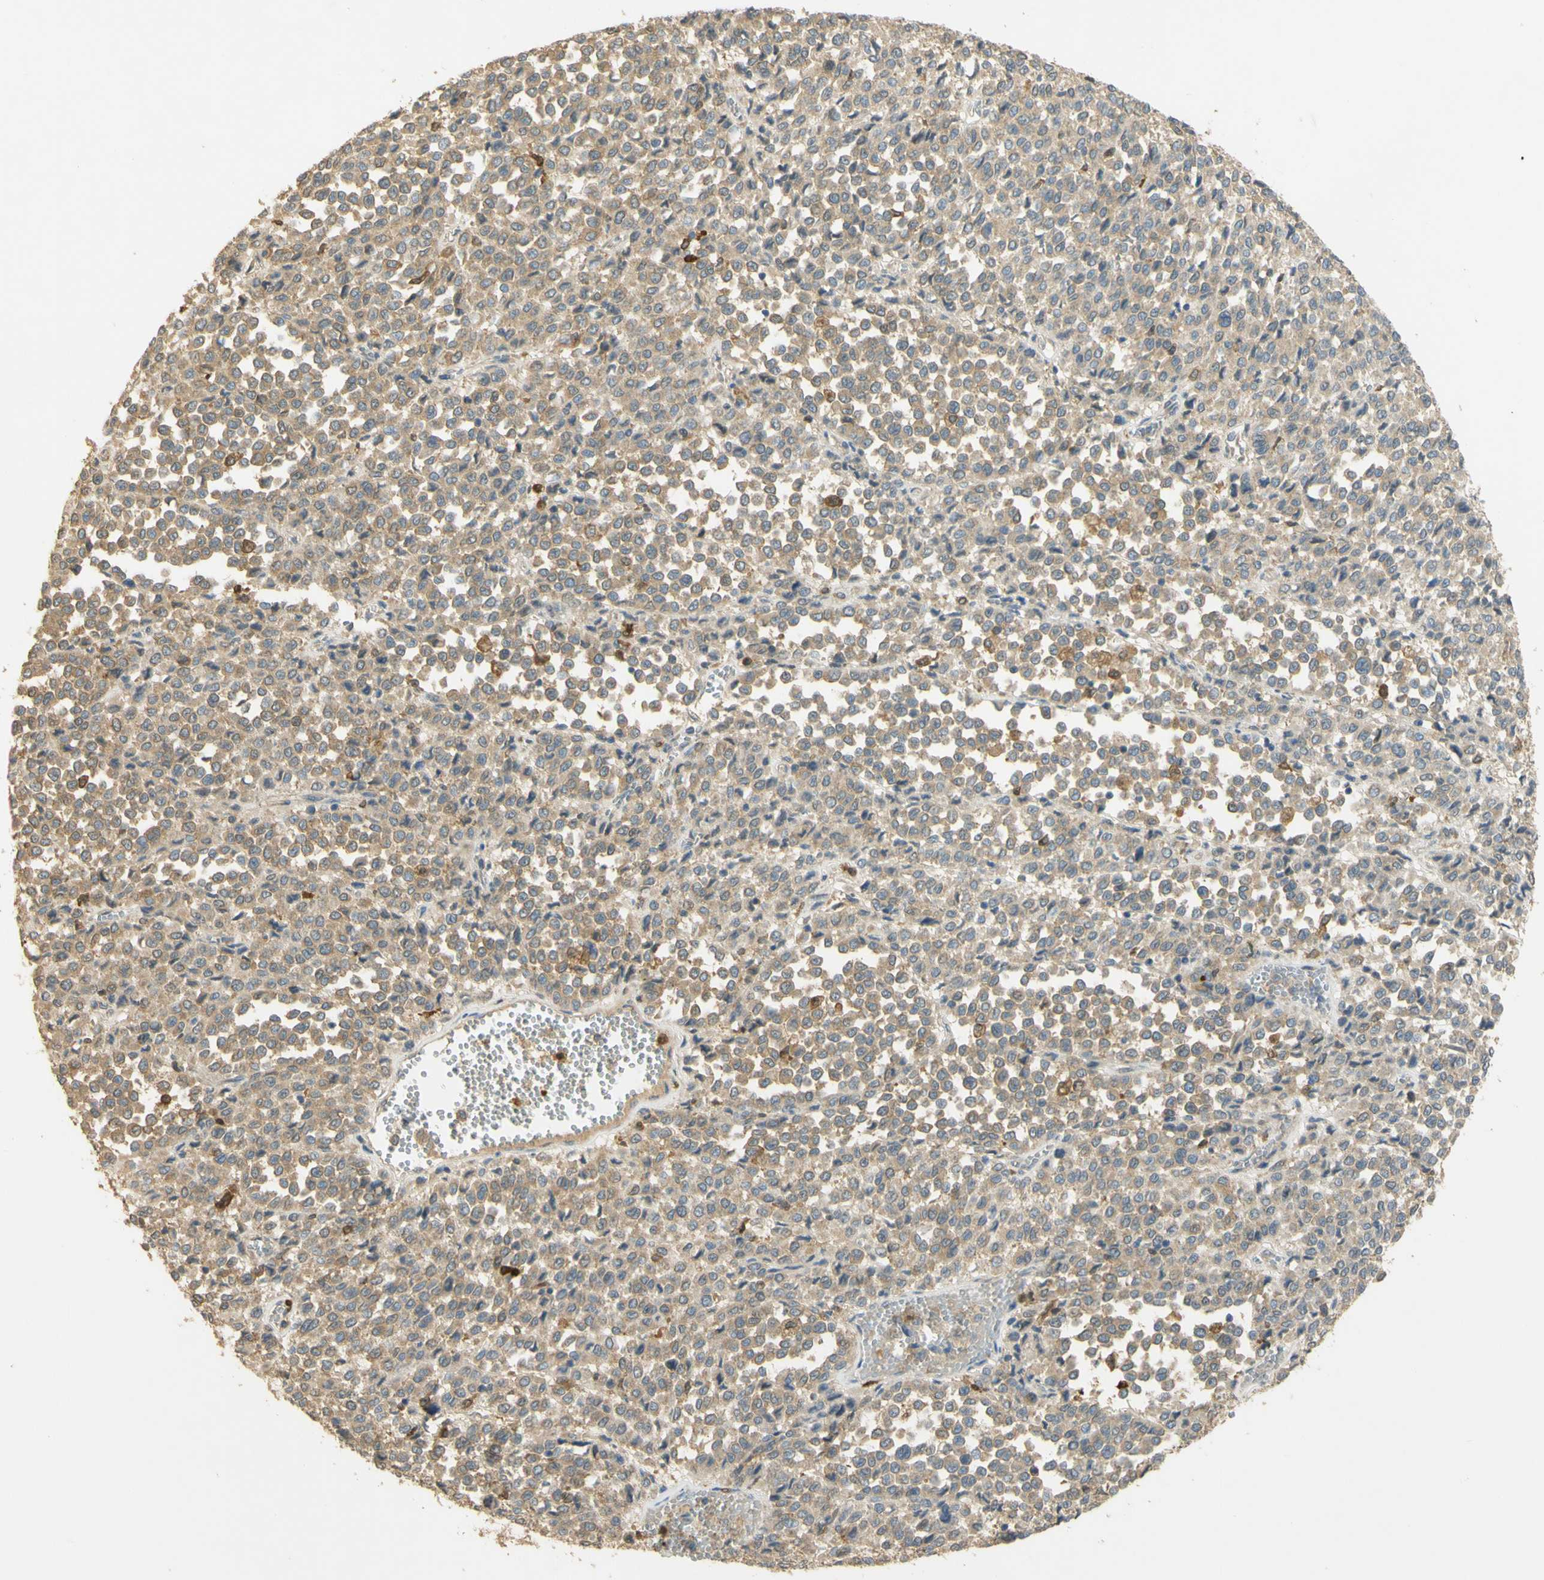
{"staining": {"intensity": "moderate", "quantity": ">75%", "location": "cytoplasmic/membranous"}, "tissue": "melanoma", "cell_type": "Tumor cells", "image_type": "cancer", "snomed": [{"axis": "morphology", "description": "Malignant melanoma, Metastatic site"}, {"axis": "topography", "description": "Pancreas"}], "caption": "Immunohistochemistry histopathology image of human malignant melanoma (metastatic site) stained for a protein (brown), which demonstrates medium levels of moderate cytoplasmic/membranous staining in about >75% of tumor cells.", "gene": "PAK1", "patient": {"sex": "female", "age": 30}}